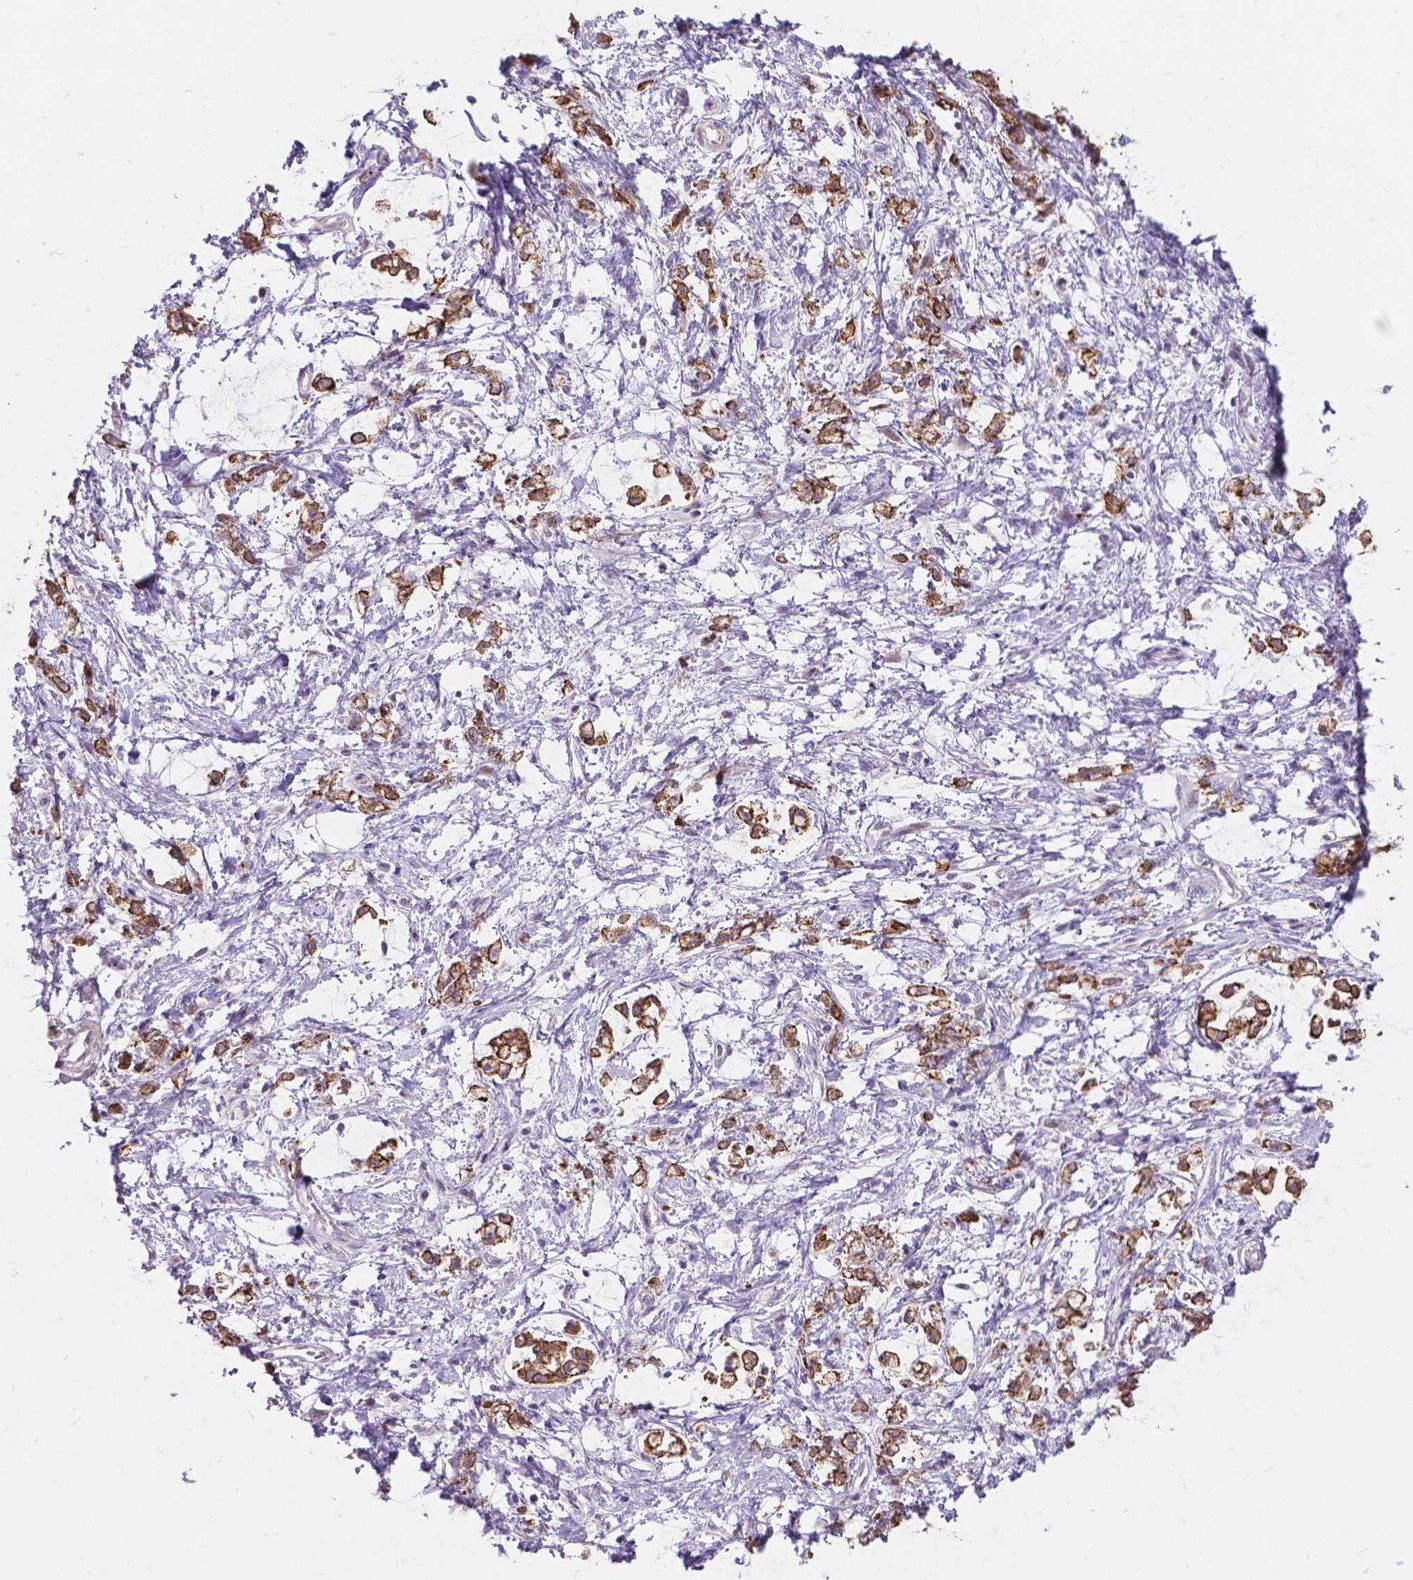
{"staining": {"intensity": "moderate", "quantity": ">75%", "location": "cytoplasmic/membranous"}, "tissue": "stomach cancer", "cell_type": "Tumor cells", "image_type": "cancer", "snomed": [{"axis": "morphology", "description": "Adenocarcinoma, NOS"}, {"axis": "topography", "description": "Stomach"}], "caption": "Immunohistochemistry (IHC) (DAB) staining of stomach cancer reveals moderate cytoplasmic/membranous protein staining in approximately >75% of tumor cells.", "gene": "MYH14", "patient": {"sex": "female", "age": 60}}